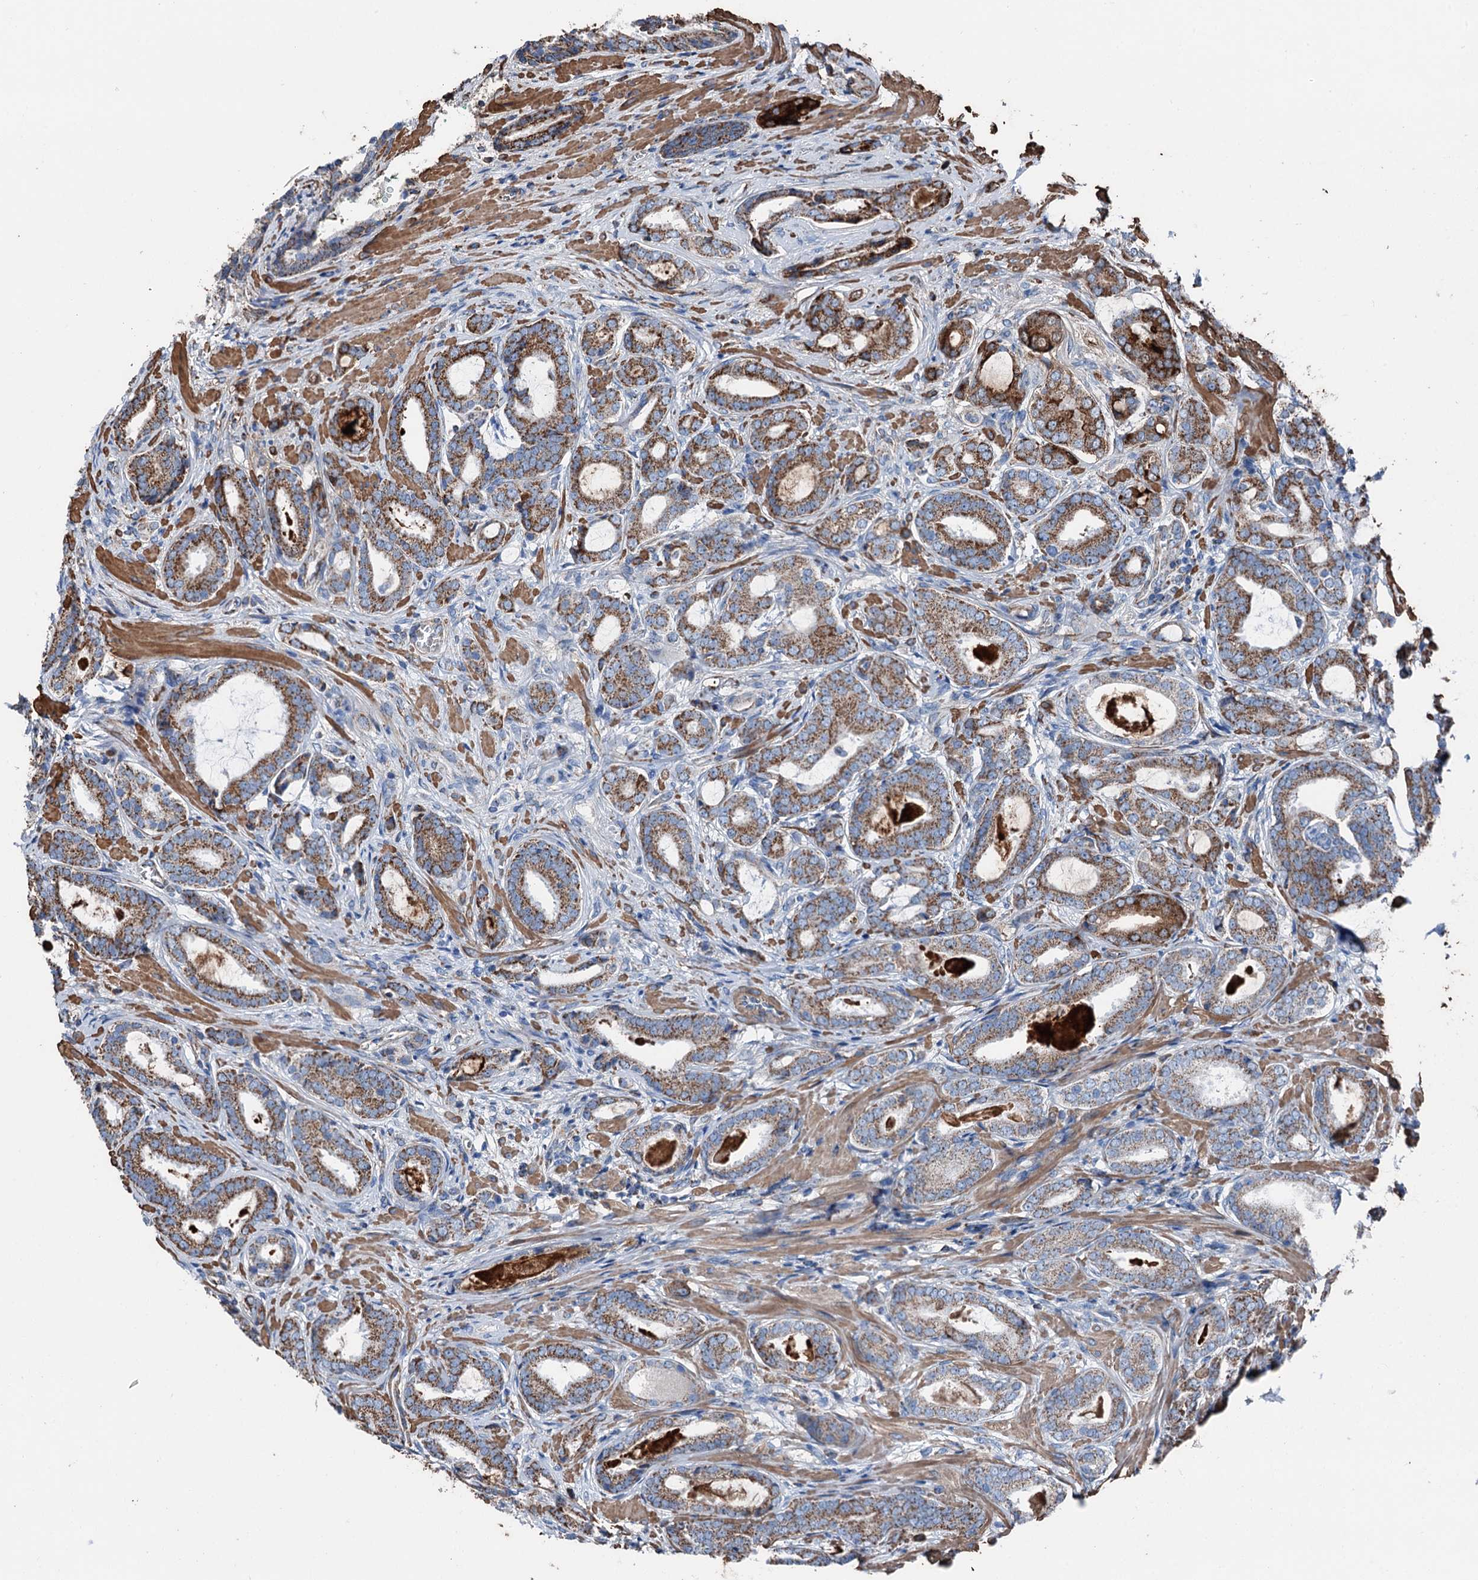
{"staining": {"intensity": "moderate", "quantity": "25%-75%", "location": "cytoplasmic/membranous"}, "tissue": "prostate cancer", "cell_type": "Tumor cells", "image_type": "cancer", "snomed": [{"axis": "morphology", "description": "Adenocarcinoma, High grade"}, {"axis": "topography", "description": "Prostate"}], "caption": "Protein expression by immunohistochemistry (IHC) exhibits moderate cytoplasmic/membranous expression in about 25%-75% of tumor cells in prostate cancer (adenocarcinoma (high-grade)).", "gene": "DDIAS", "patient": {"sex": "male", "age": 60}}